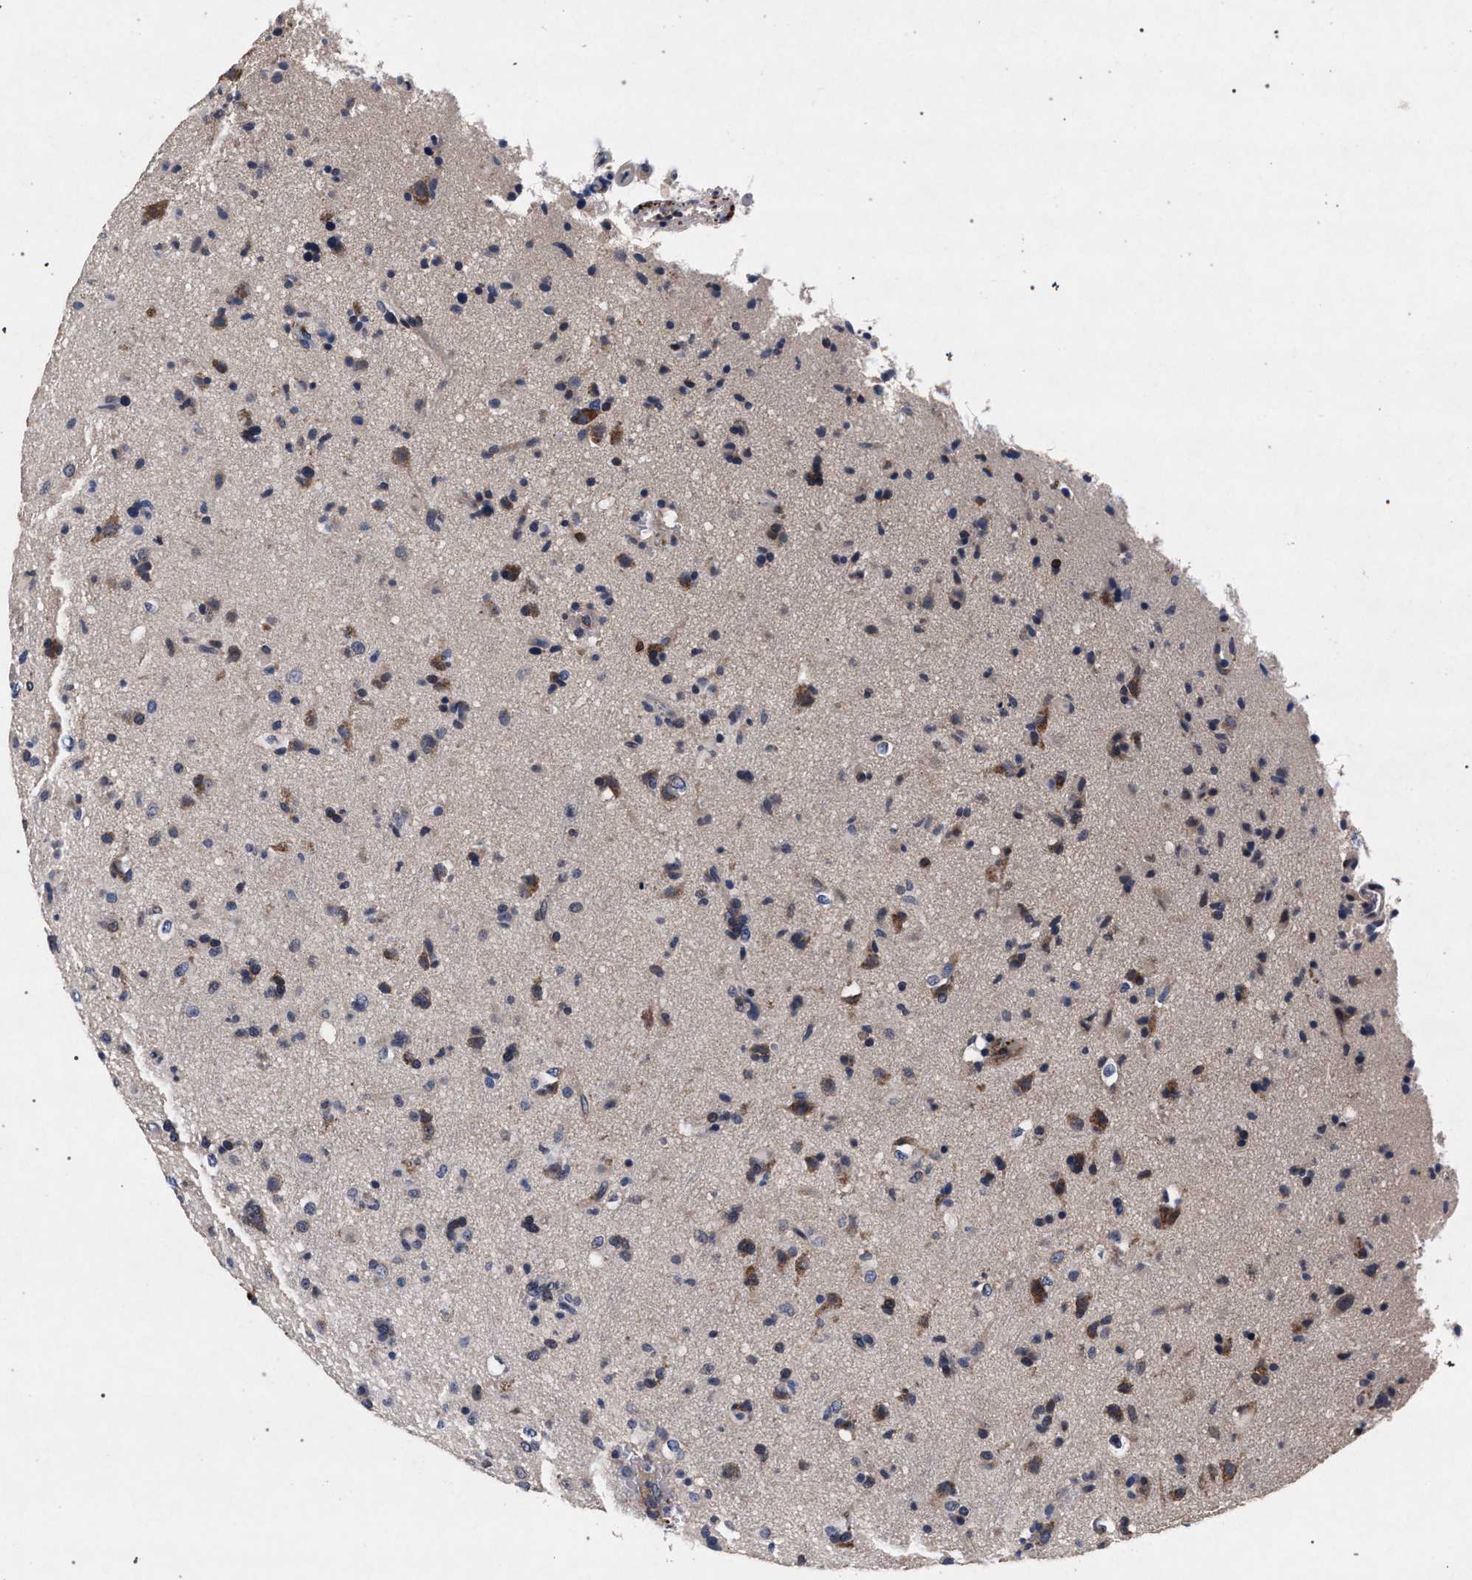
{"staining": {"intensity": "moderate", "quantity": "<25%", "location": "cytoplasmic/membranous"}, "tissue": "glioma", "cell_type": "Tumor cells", "image_type": "cancer", "snomed": [{"axis": "morphology", "description": "Glioma, malignant, Low grade"}, {"axis": "topography", "description": "Brain"}], "caption": "Glioma was stained to show a protein in brown. There is low levels of moderate cytoplasmic/membranous expression in about <25% of tumor cells.", "gene": "NEK7", "patient": {"sex": "male", "age": 65}}